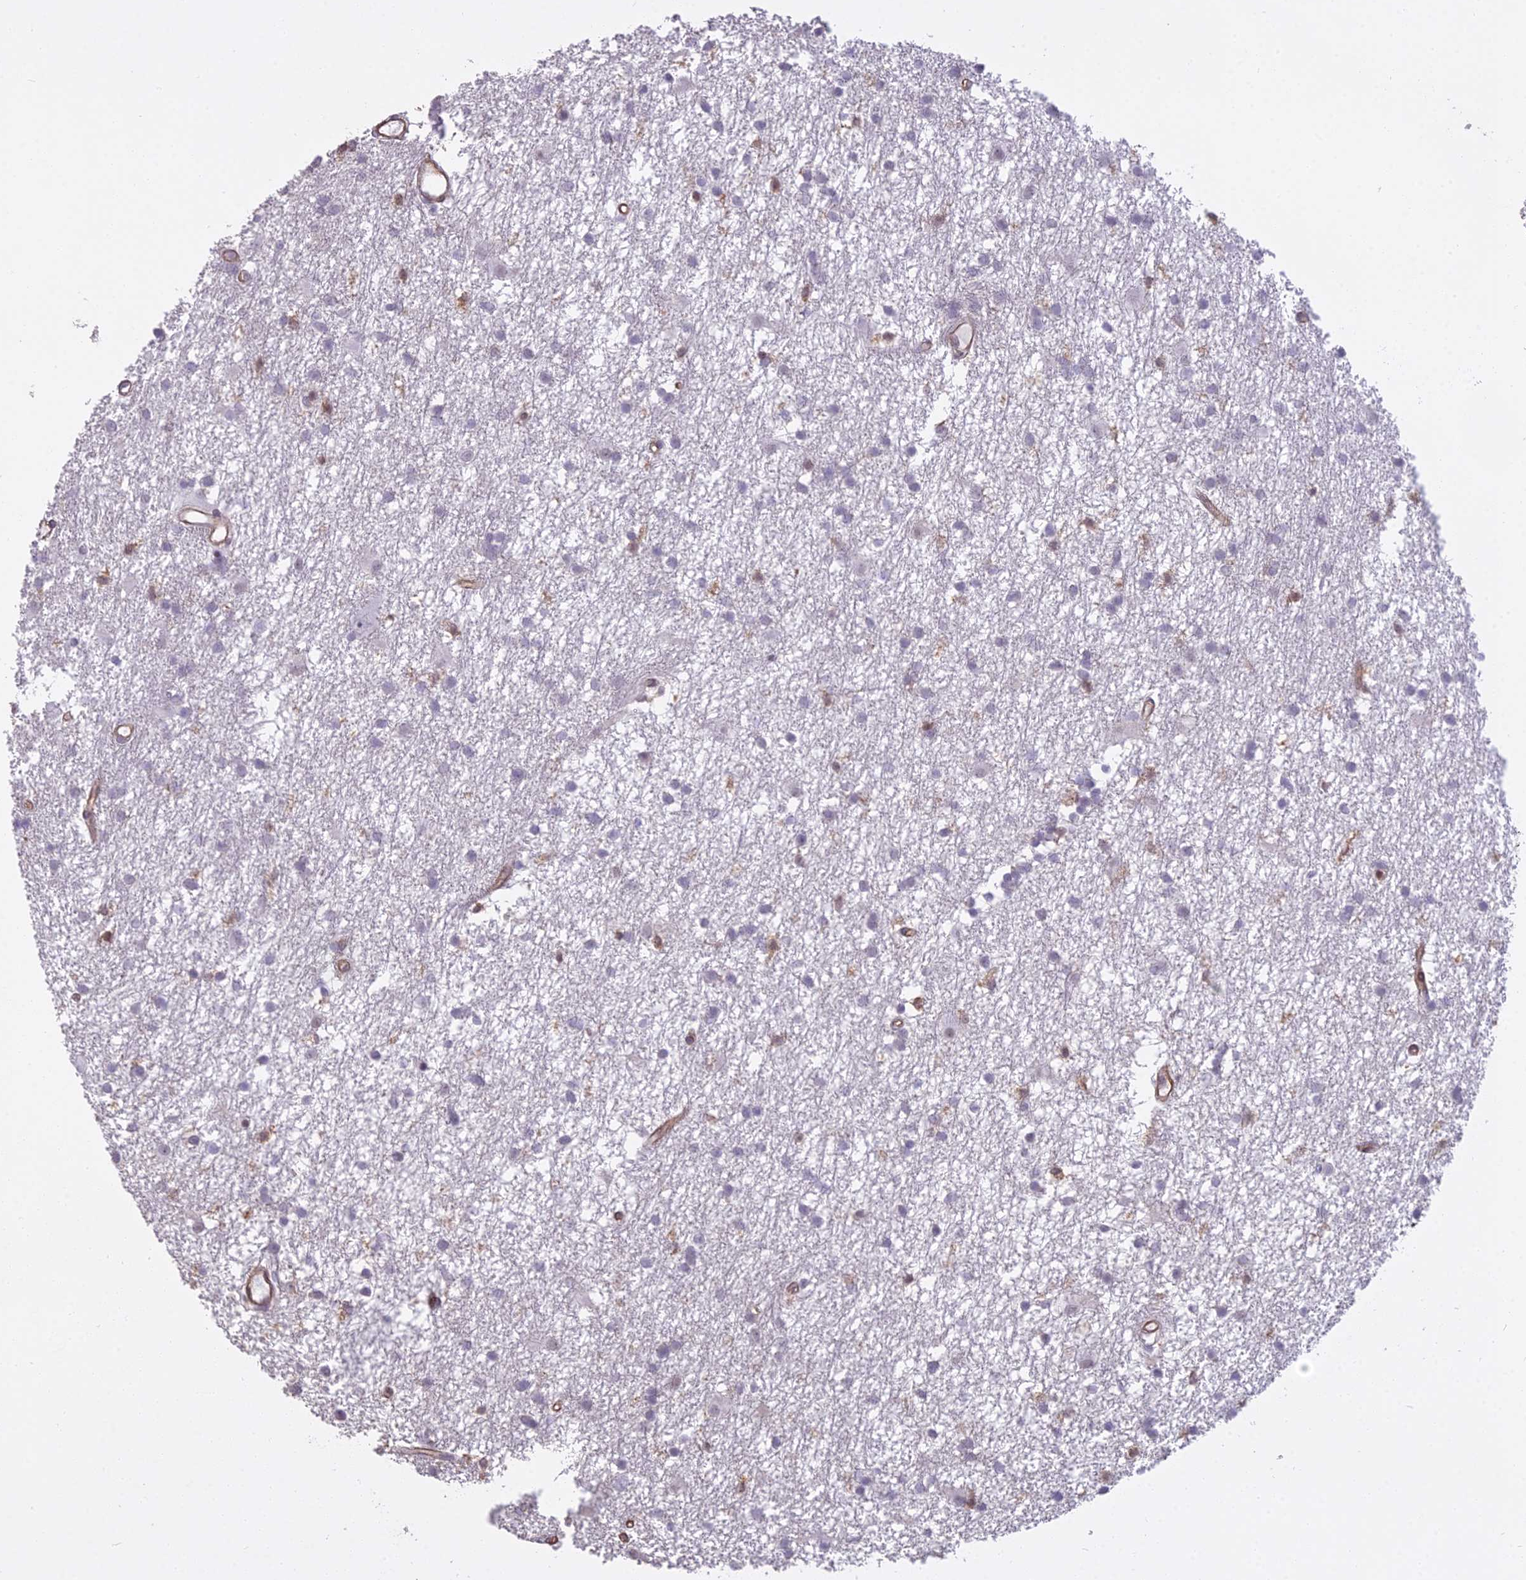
{"staining": {"intensity": "negative", "quantity": "none", "location": "none"}, "tissue": "glioma", "cell_type": "Tumor cells", "image_type": "cancer", "snomed": [{"axis": "morphology", "description": "Glioma, malignant, High grade"}, {"axis": "topography", "description": "Brain"}], "caption": "The image shows no significant staining in tumor cells of glioma.", "gene": "BLNK", "patient": {"sex": "male", "age": 77}}